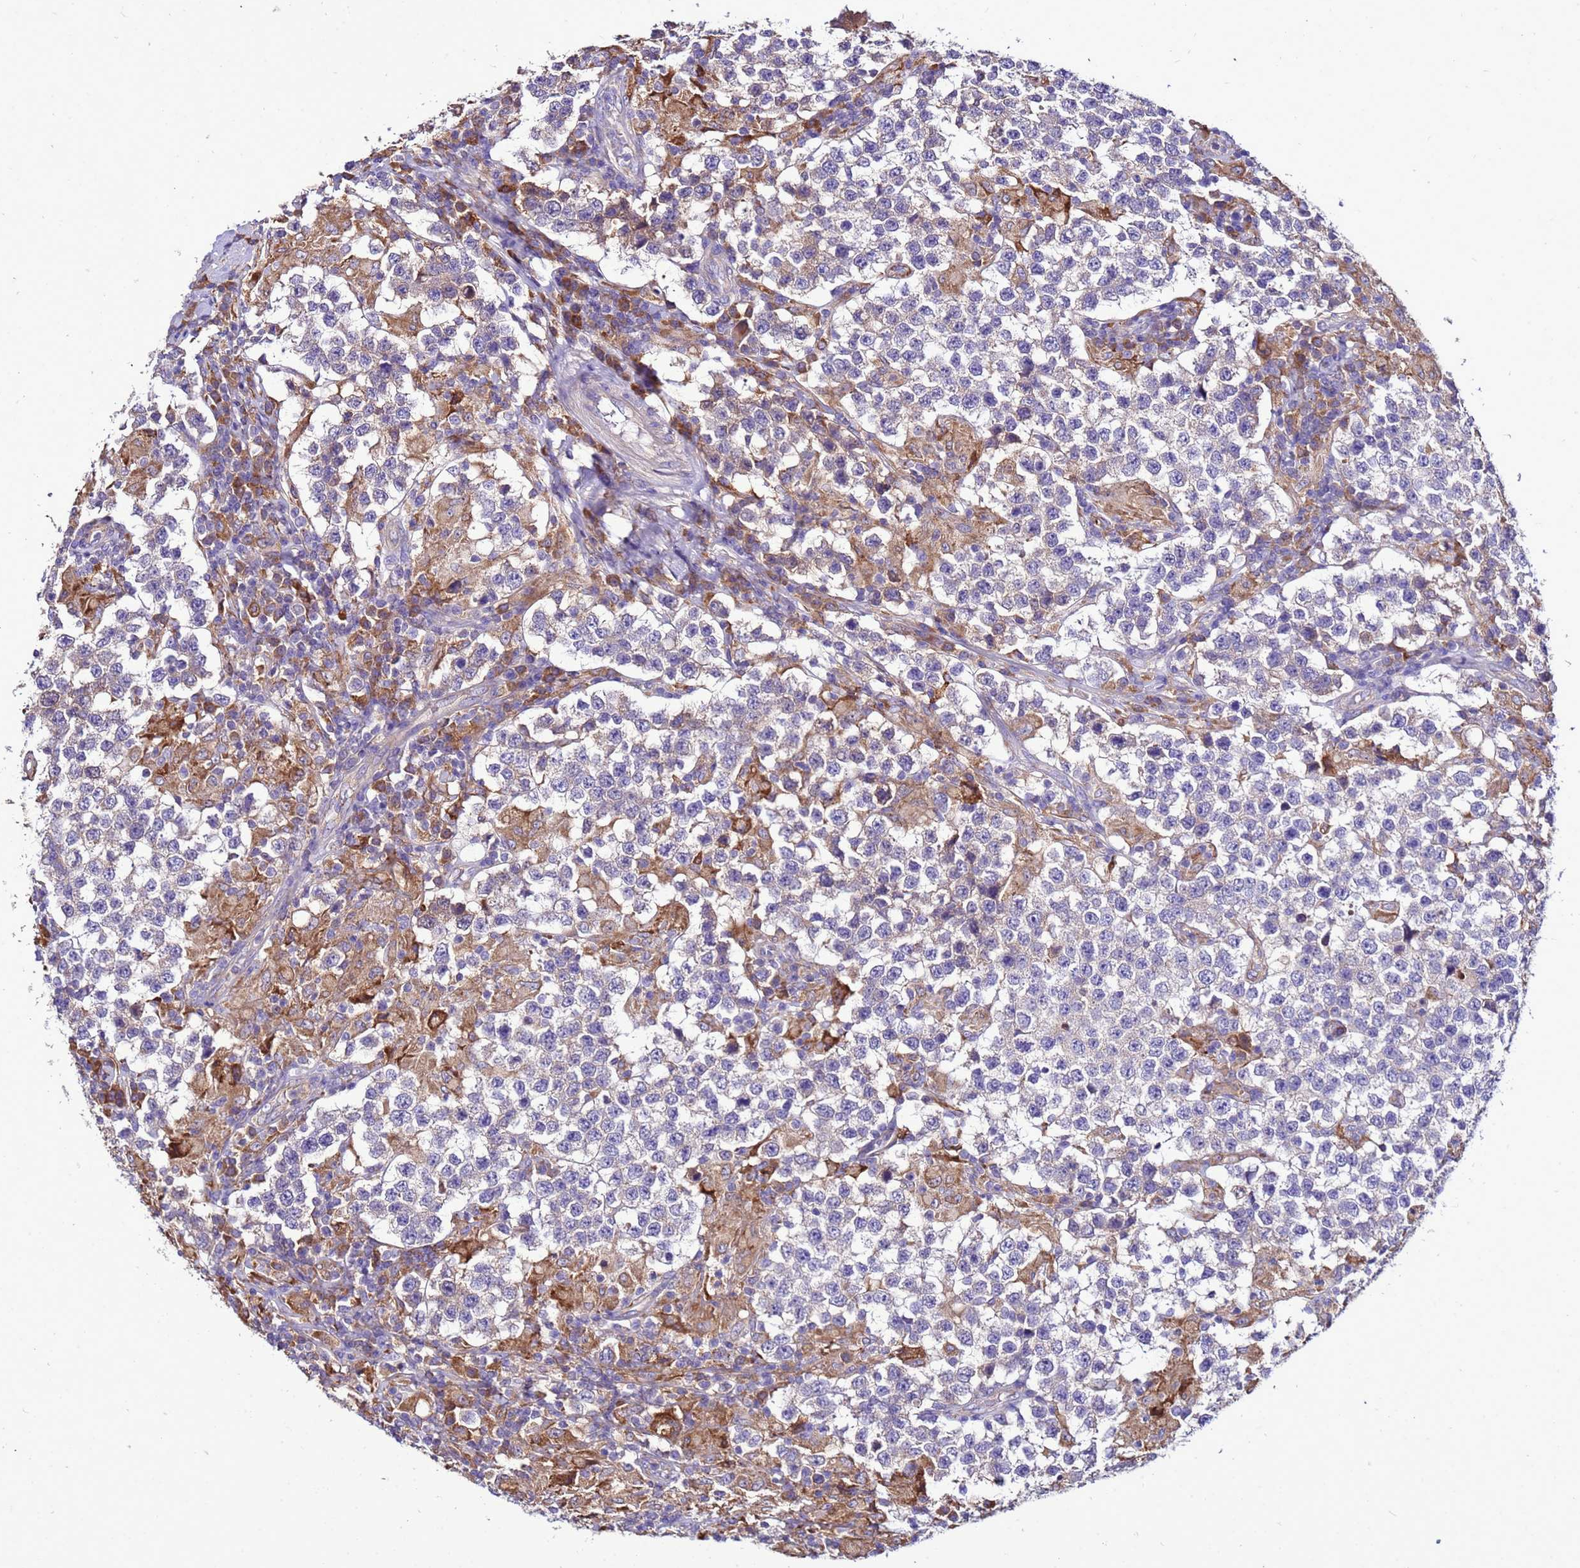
{"staining": {"intensity": "negative", "quantity": "none", "location": "none"}, "tissue": "testis cancer", "cell_type": "Tumor cells", "image_type": "cancer", "snomed": [{"axis": "morphology", "description": "Seminoma, NOS"}, {"axis": "morphology", "description": "Carcinoma, Embryonal, NOS"}, {"axis": "topography", "description": "Testis"}], "caption": "The histopathology image reveals no staining of tumor cells in embryonal carcinoma (testis).", "gene": "ANTKMT", "patient": {"sex": "male", "age": 41}}